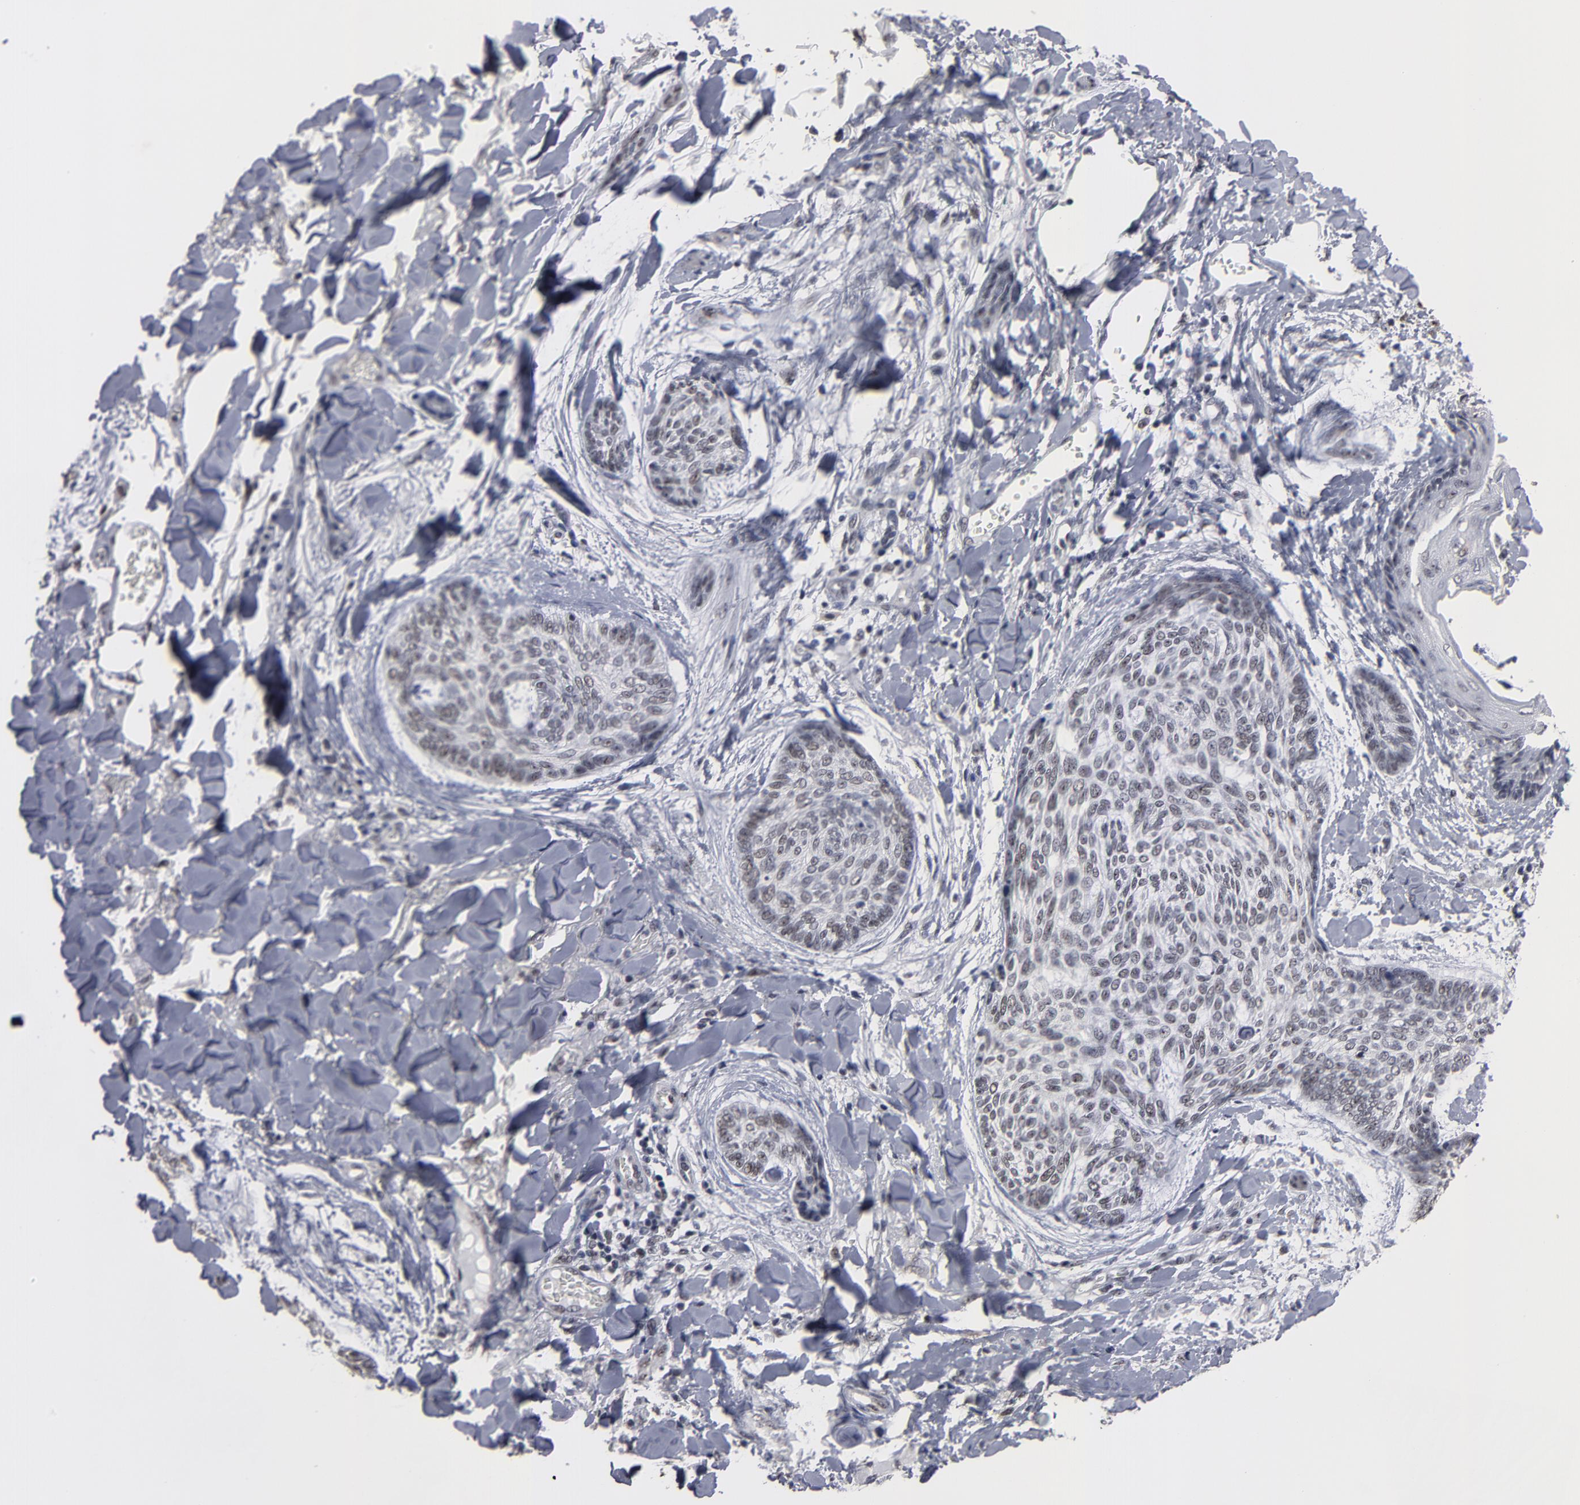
{"staining": {"intensity": "weak", "quantity": "<25%", "location": "nuclear"}, "tissue": "skin cancer", "cell_type": "Tumor cells", "image_type": "cancer", "snomed": [{"axis": "morphology", "description": "Normal tissue, NOS"}, {"axis": "morphology", "description": "Basal cell carcinoma"}, {"axis": "topography", "description": "Skin"}], "caption": "Immunohistochemical staining of human skin cancer displays no significant positivity in tumor cells.", "gene": "SSRP1", "patient": {"sex": "female", "age": 71}}